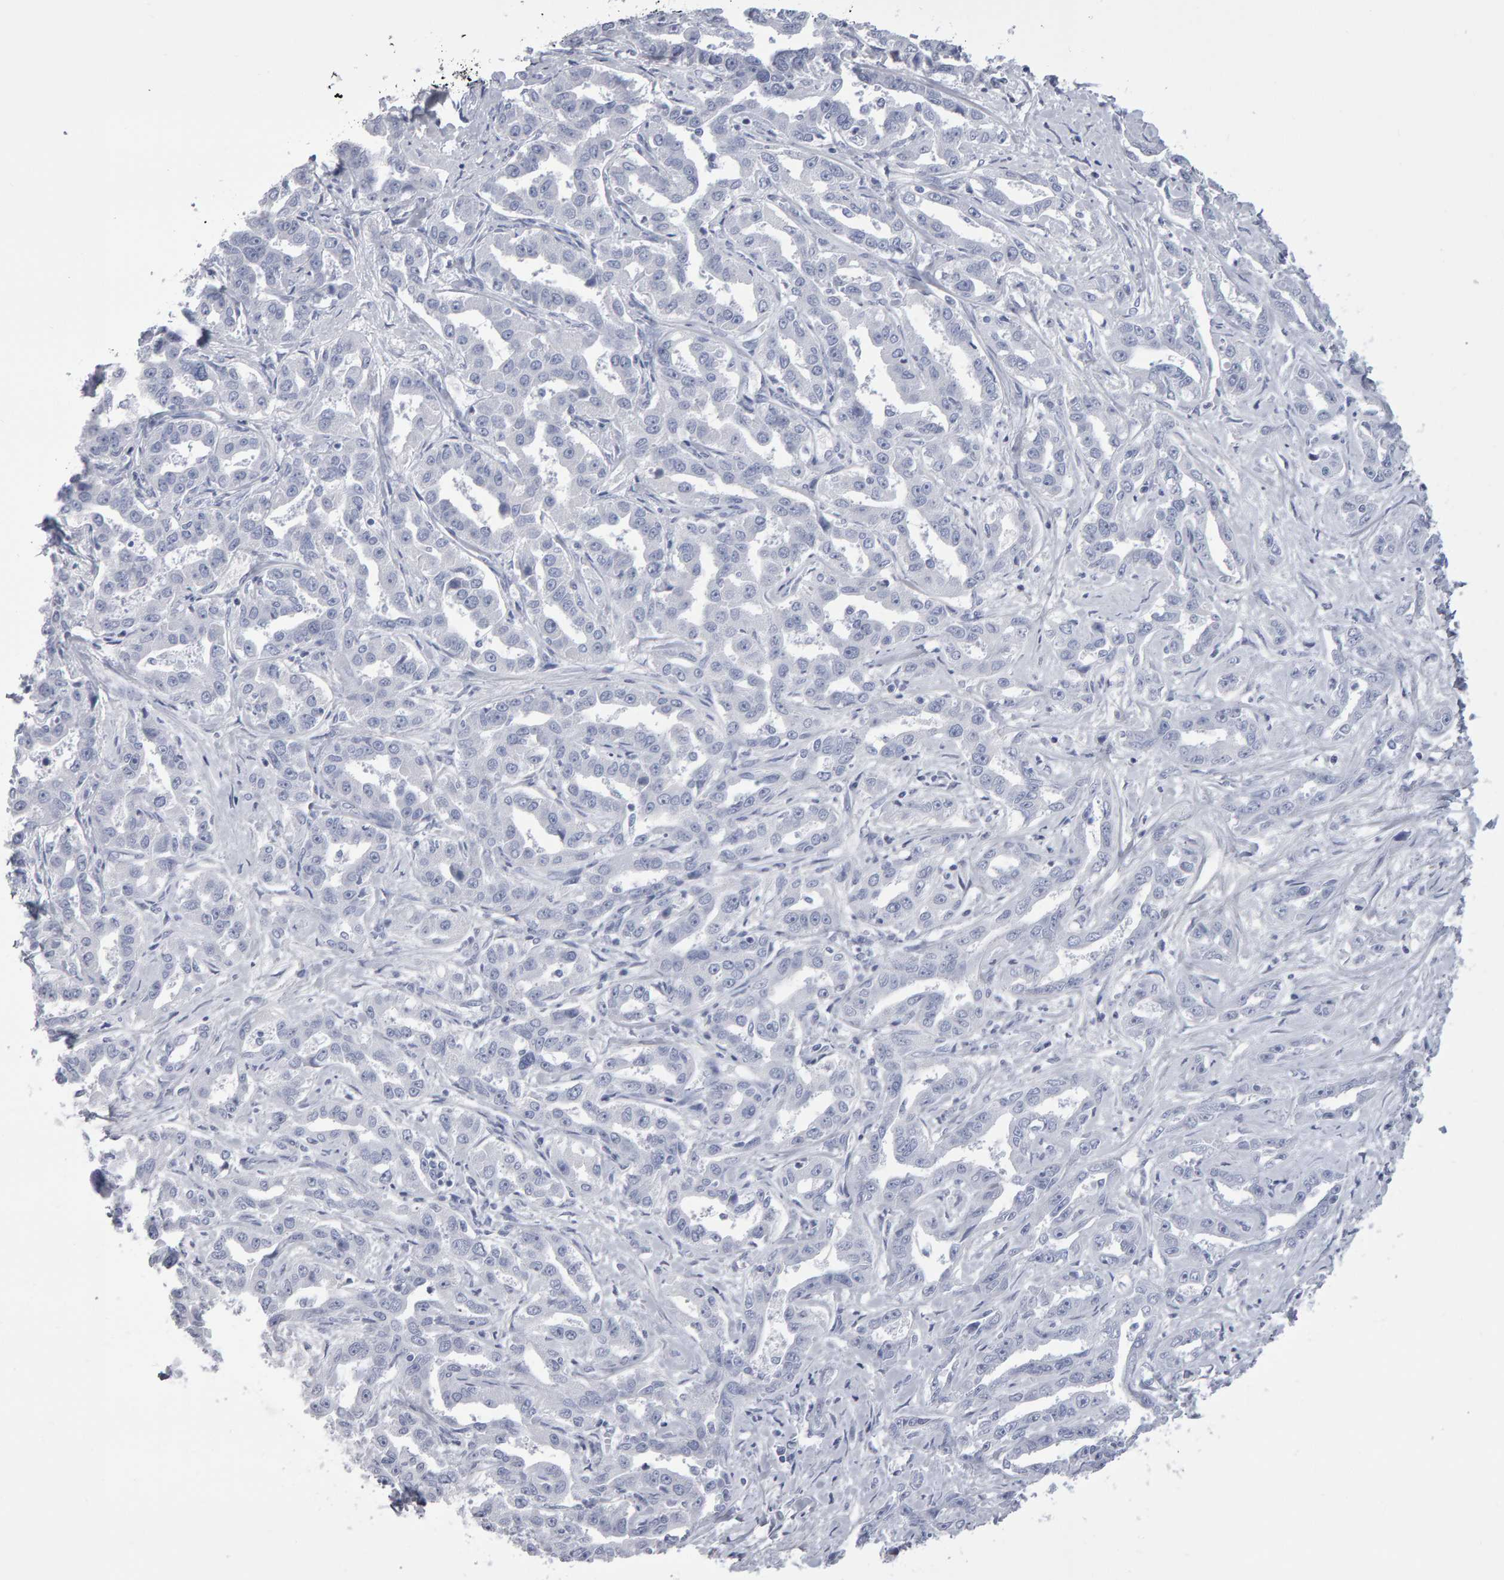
{"staining": {"intensity": "negative", "quantity": "none", "location": "none"}, "tissue": "liver cancer", "cell_type": "Tumor cells", "image_type": "cancer", "snomed": [{"axis": "morphology", "description": "Cholangiocarcinoma"}, {"axis": "topography", "description": "Liver"}], "caption": "There is no significant expression in tumor cells of cholangiocarcinoma (liver). (DAB immunohistochemistry (IHC) with hematoxylin counter stain).", "gene": "NCDN", "patient": {"sex": "male", "age": 59}}